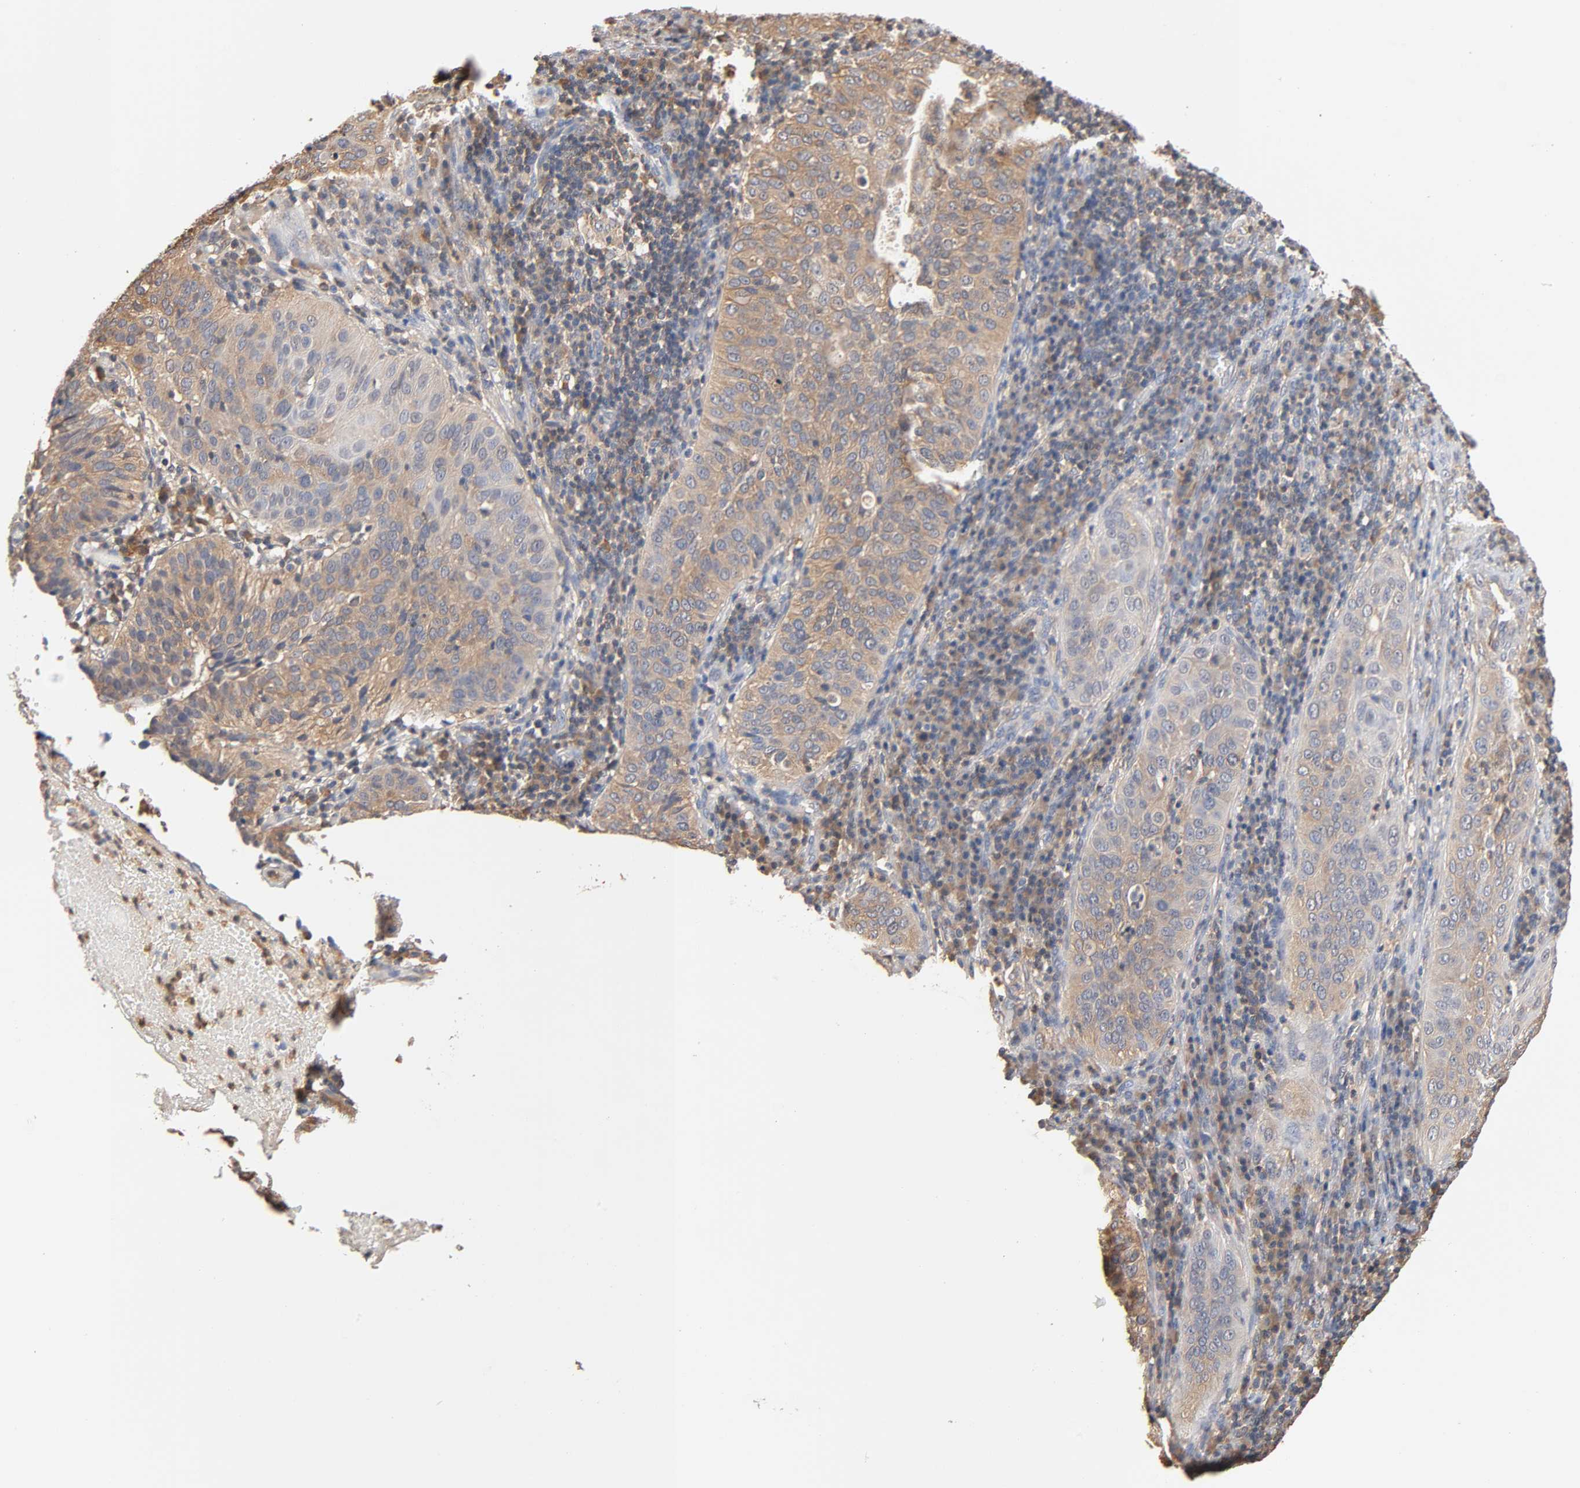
{"staining": {"intensity": "weak", "quantity": ">75%", "location": "cytoplasmic/membranous"}, "tissue": "cervical cancer", "cell_type": "Tumor cells", "image_type": "cancer", "snomed": [{"axis": "morphology", "description": "Squamous cell carcinoma, NOS"}, {"axis": "topography", "description": "Cervix"}], "caption": "Brown immunohistochemical staining in cervical squamous cell carcinoma displays weak cytoplasmic/membranous expression in about >75% of tumor cells.", "gene": "ALDOA", "patient": {"sex": "female", "age": 39}}